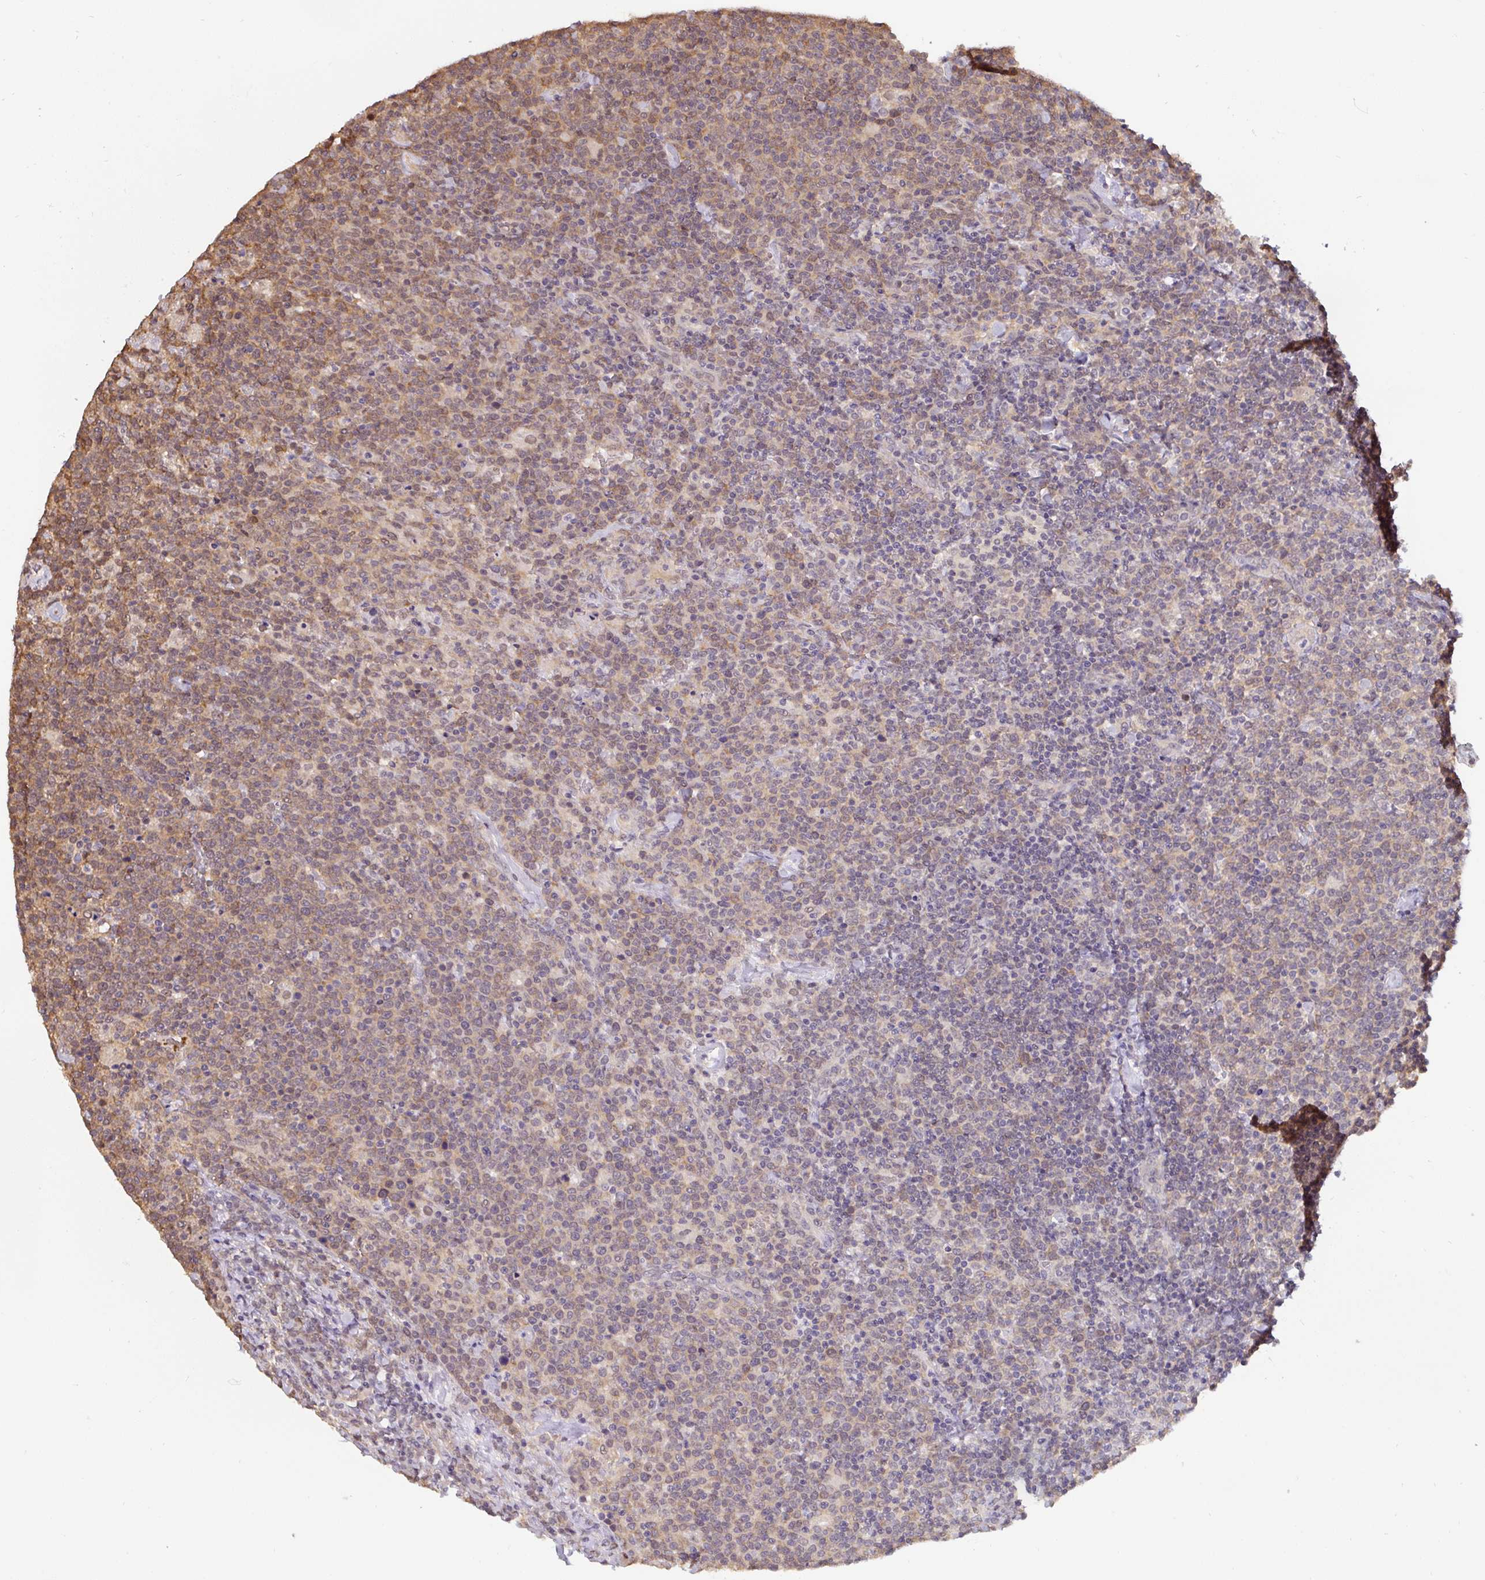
{"staining": {"intensity": "weak", "quantity": "25%-75%", "location": "cytoplasmic/membranous"}, "tissue": "lymphoma", "cell_type": "Tumor cells", "image_type": "cancer", "snomed": [{"axis": "morphology", "description": "Malignant lymphoma, non-Hodgkin's type, High grade"}, {"axis": "topography", "description": "Lymph node"}], "caption": "Malignant lymphoma, non-Hodgkin's type (high-grade) stained with immunohistochemistry exhibits weak cytoplasmic/membranous staining in about 25%-75% of tumor cells. The staining was performed using DAB (3,3'-diaminobenzidine), with brown indicating positive protein expression. Nuclei are stained blue with hematoxylin.", "gene": "ST13", "patient": {"sex": "male", "age": 61}}